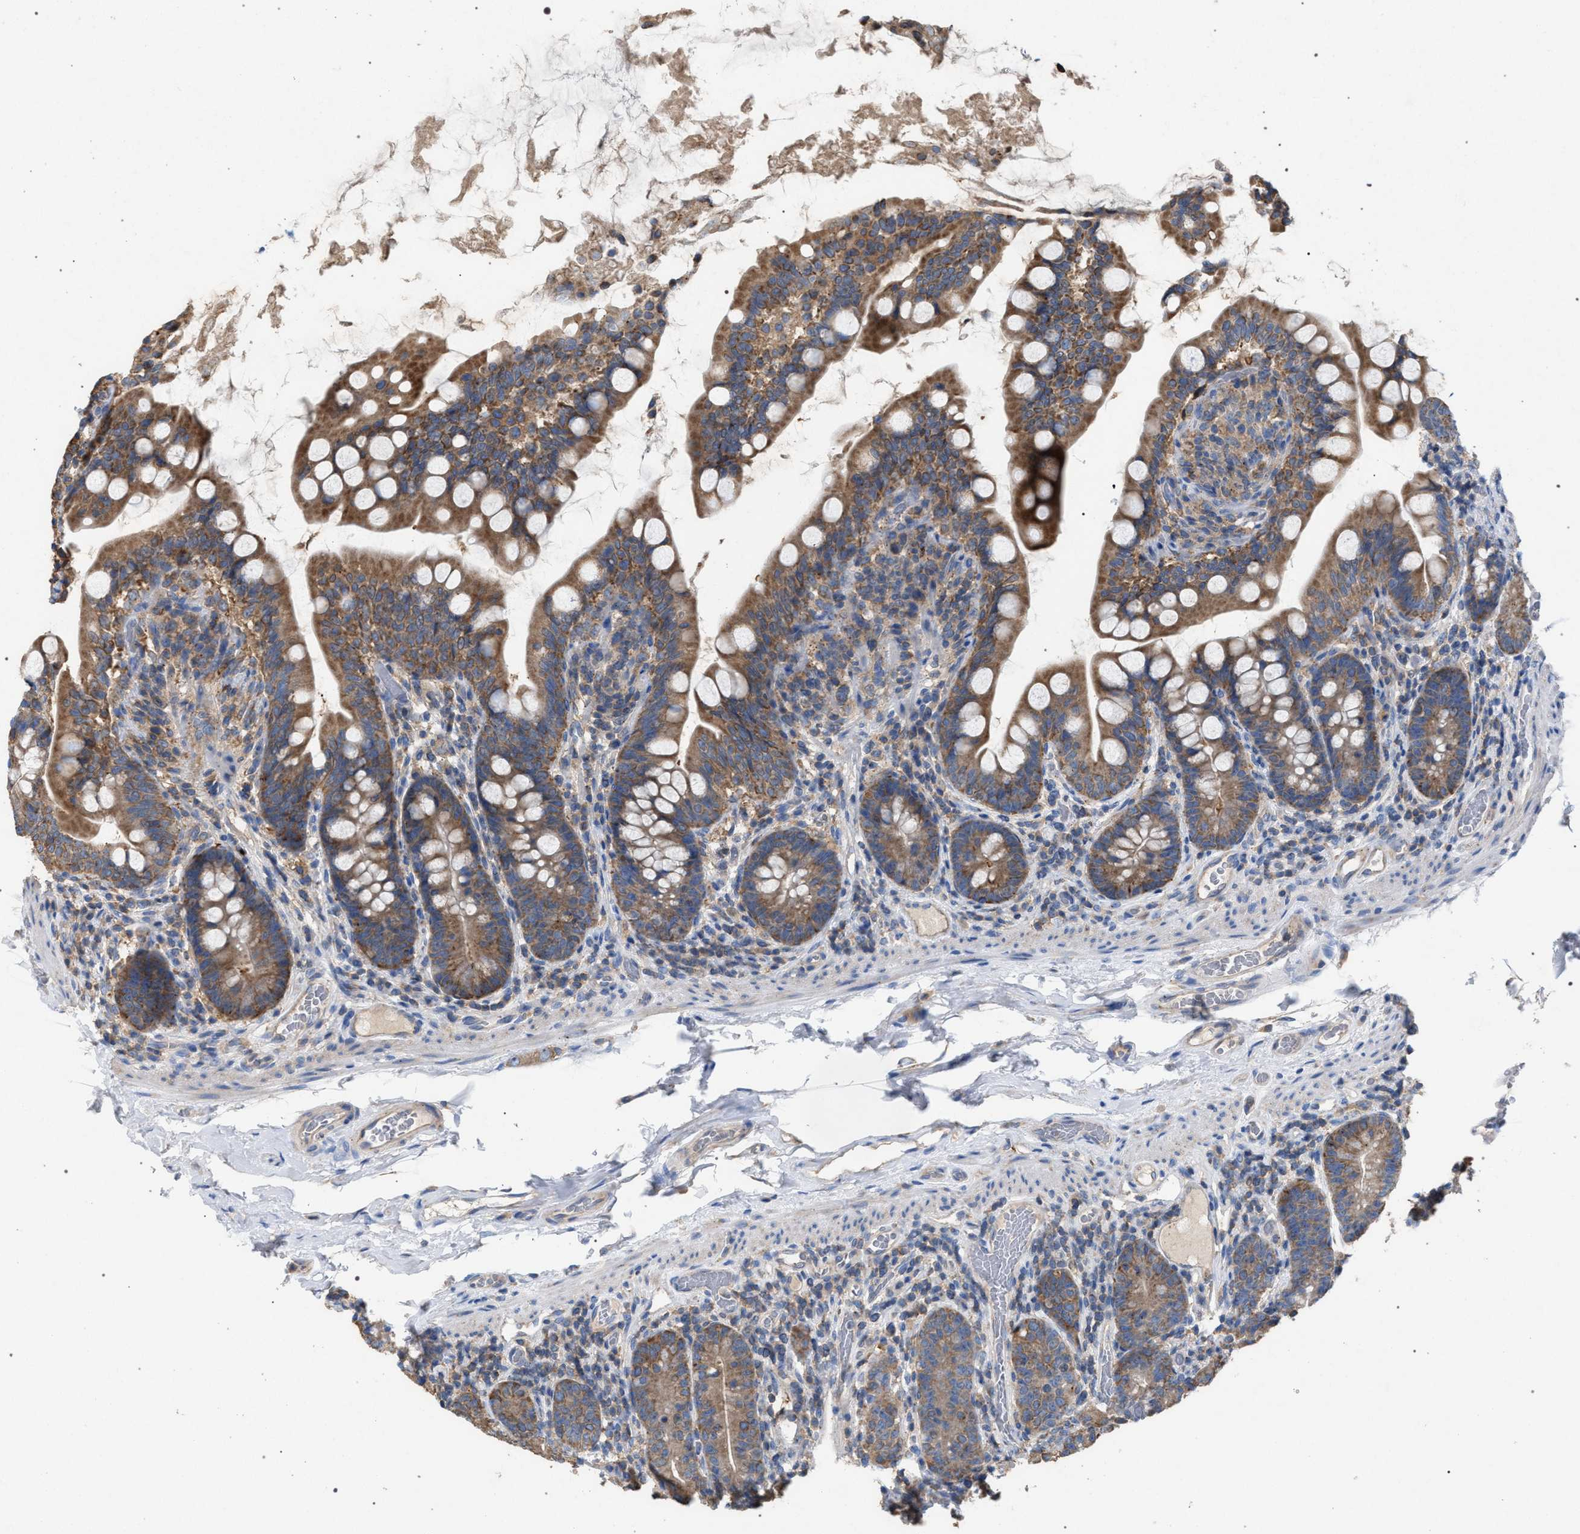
{"staining": {"intensity": "moderate", "quantity": ">75%", "location": "cytoplasmic/membranous"}, "tissue": "small intestine", "cell_type": "Glandular cells", "image_type": "normal", "snomed": [{"axis": "morphology", "description": "Normal tissue, NOS"}, {"axis": "topography", "description": "Small intestine"}], "caption": "High-power microscopy captured an IHC image of normal small intestine, revealing moderate cytoplasmic/membranous staining in approximately >75% of glandular cells.", "gene": "VPS13A", "patient": {"sex": "female", "age": 56}}